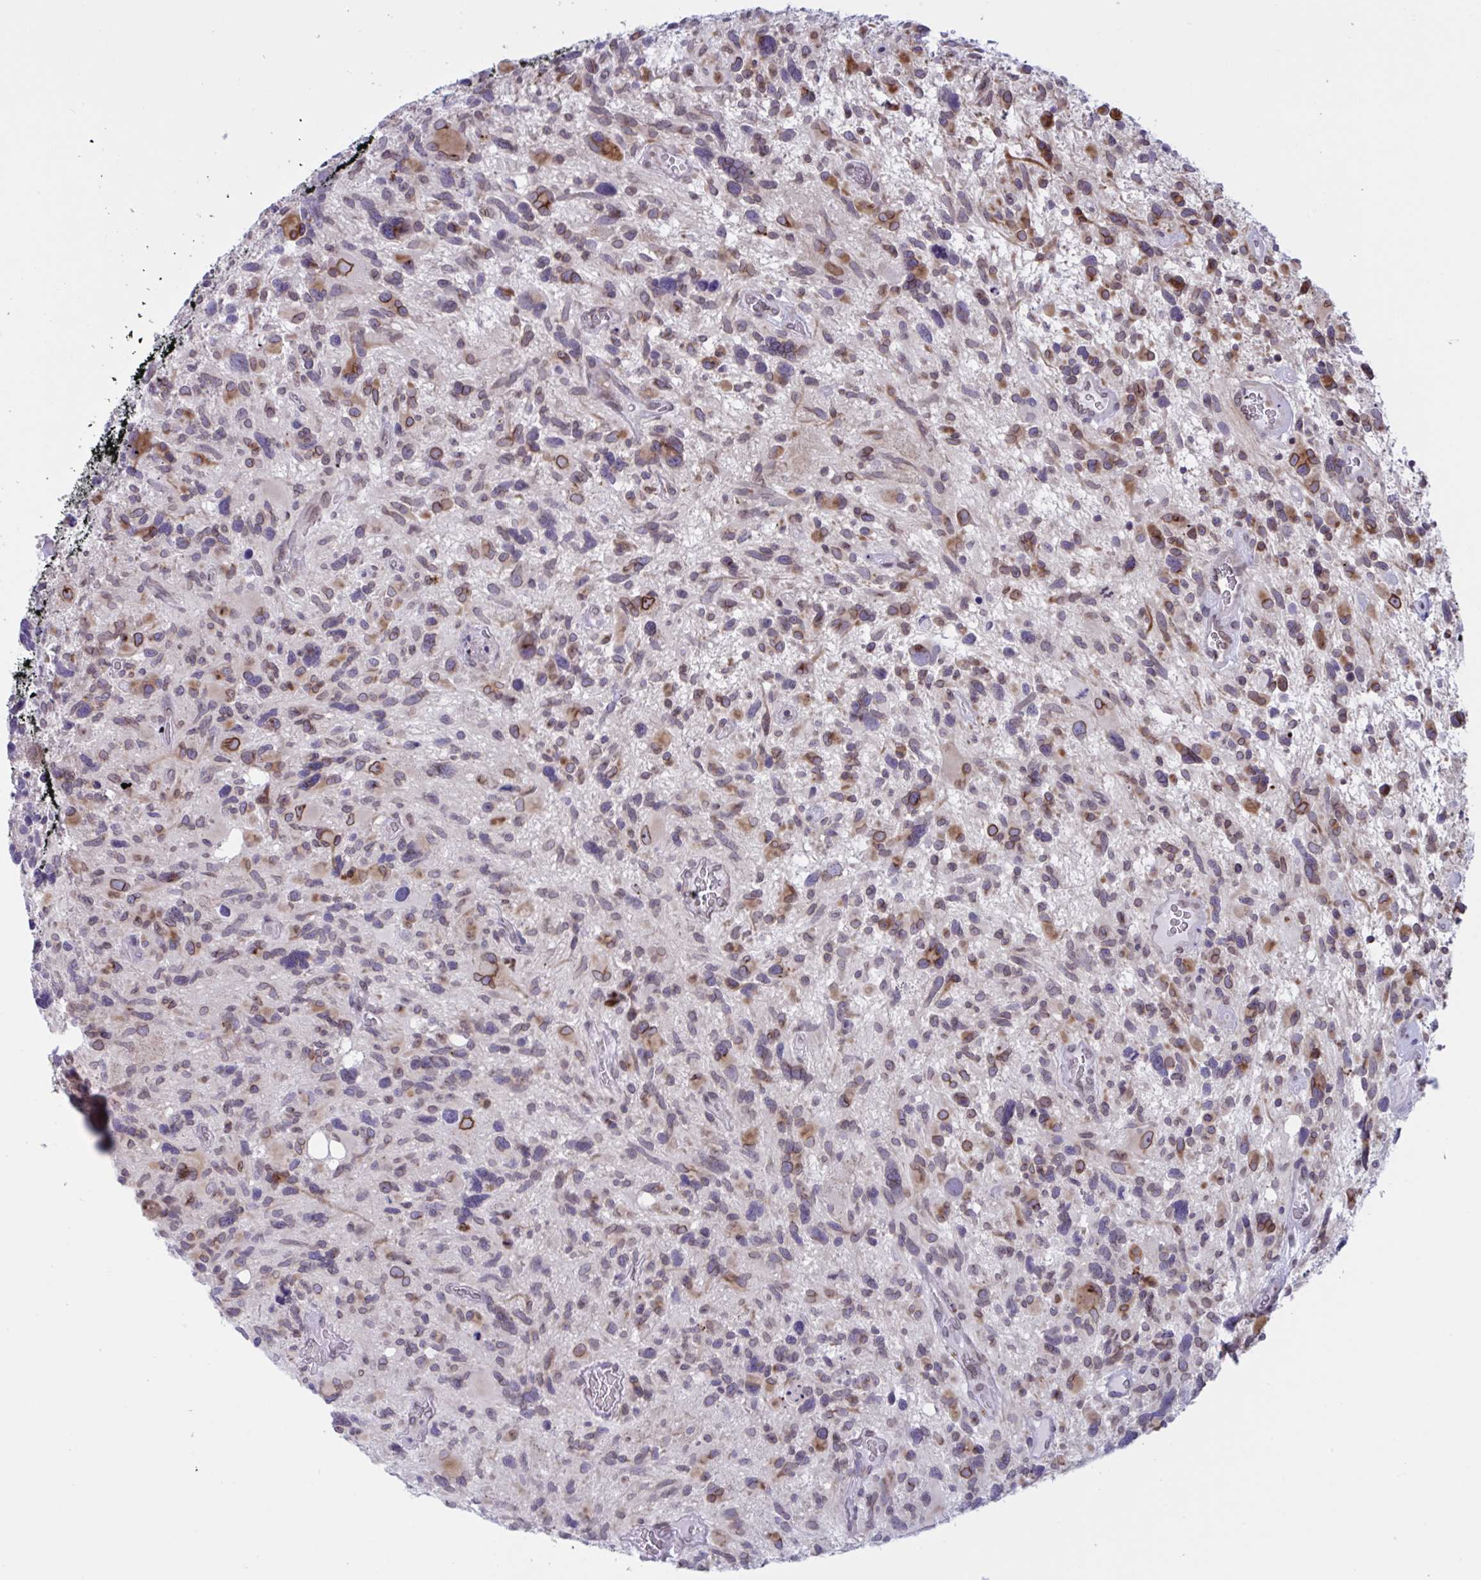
{"staining": {"intensity": "moderate", "quantity": "25%-75%", "location": "cytoplasmic/membranous,nuclear"}, "tissue": "glioma", "cell_type": "Tumor cells", "image_type": "cancer", "snomed": [{"axis": "morphology", "description": "Glioma, malignant, High grade"}, {"axis": "topography", "description": "Brain"}], "caption": "Immunohistochemical staining of high-grade glioma (malignant) reveals medium levels of moderate cytoplasmic/membranous and nuclear positivity in approximately 25%-75% of tumor cells. (Brightfield microscopy of DAB IHC at high magnification).", "gene": "DOCK11", "patient": {"sex": "male", "age": 49}}